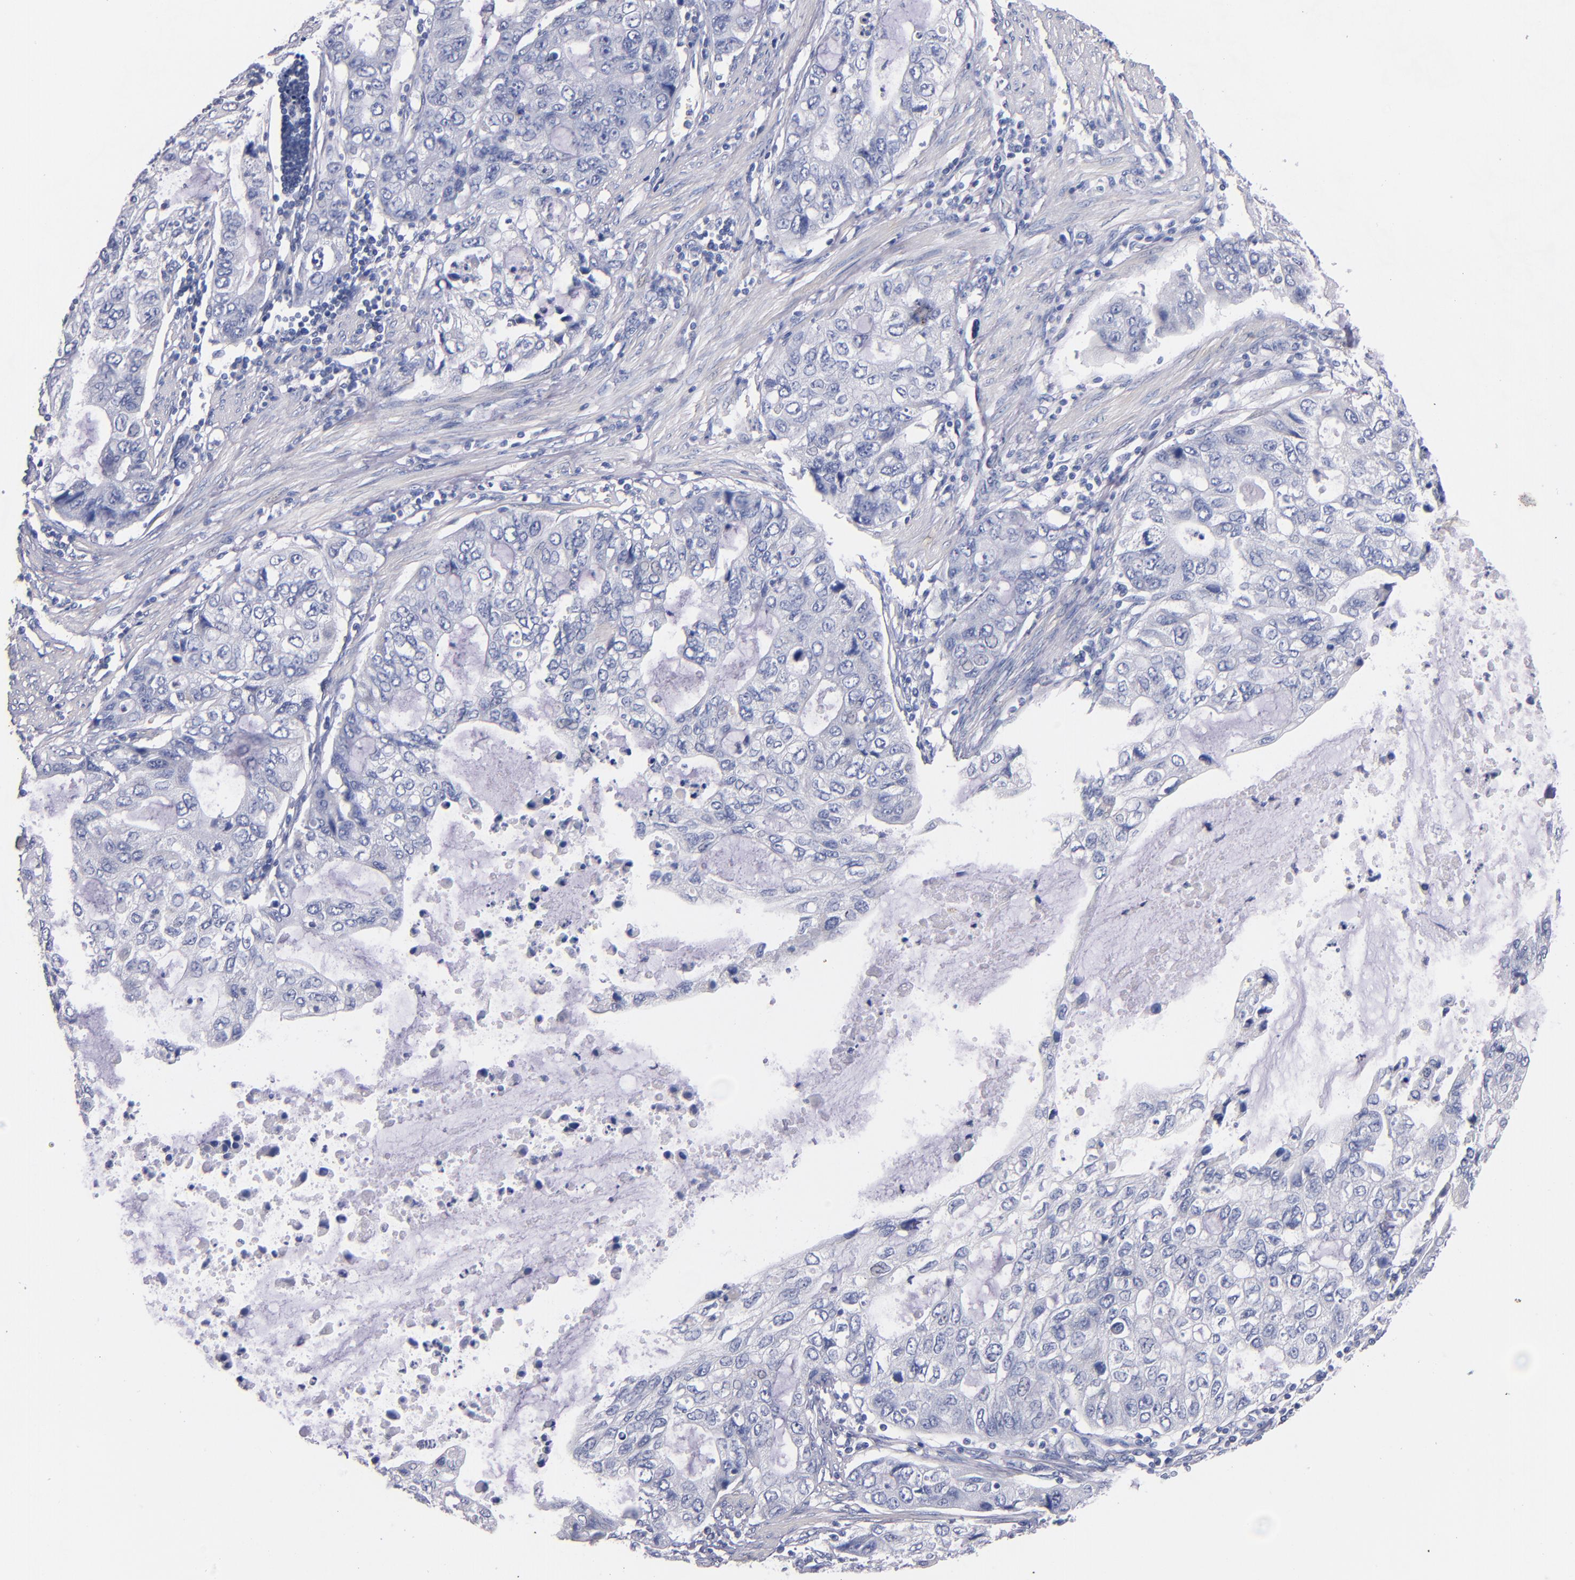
{"staining": {"intensity": "negative", "quantity": "none", "location": "none"}, "tissue": "stomach cancer", "cell_type": "Tumor cells", "image_type": "cancer", "snomed": [{"axis": "morphology", "description": "Adenocarcinoma, NOS"}, {"axis": "topography", "description": "Stomach, upper"}], "caption": "The IHC micrograph has no significant staining in tumor cells of stomach cancer tissue.", "gene": "CNTNAP2", "patient": {"sex": "female", "age": 52}}